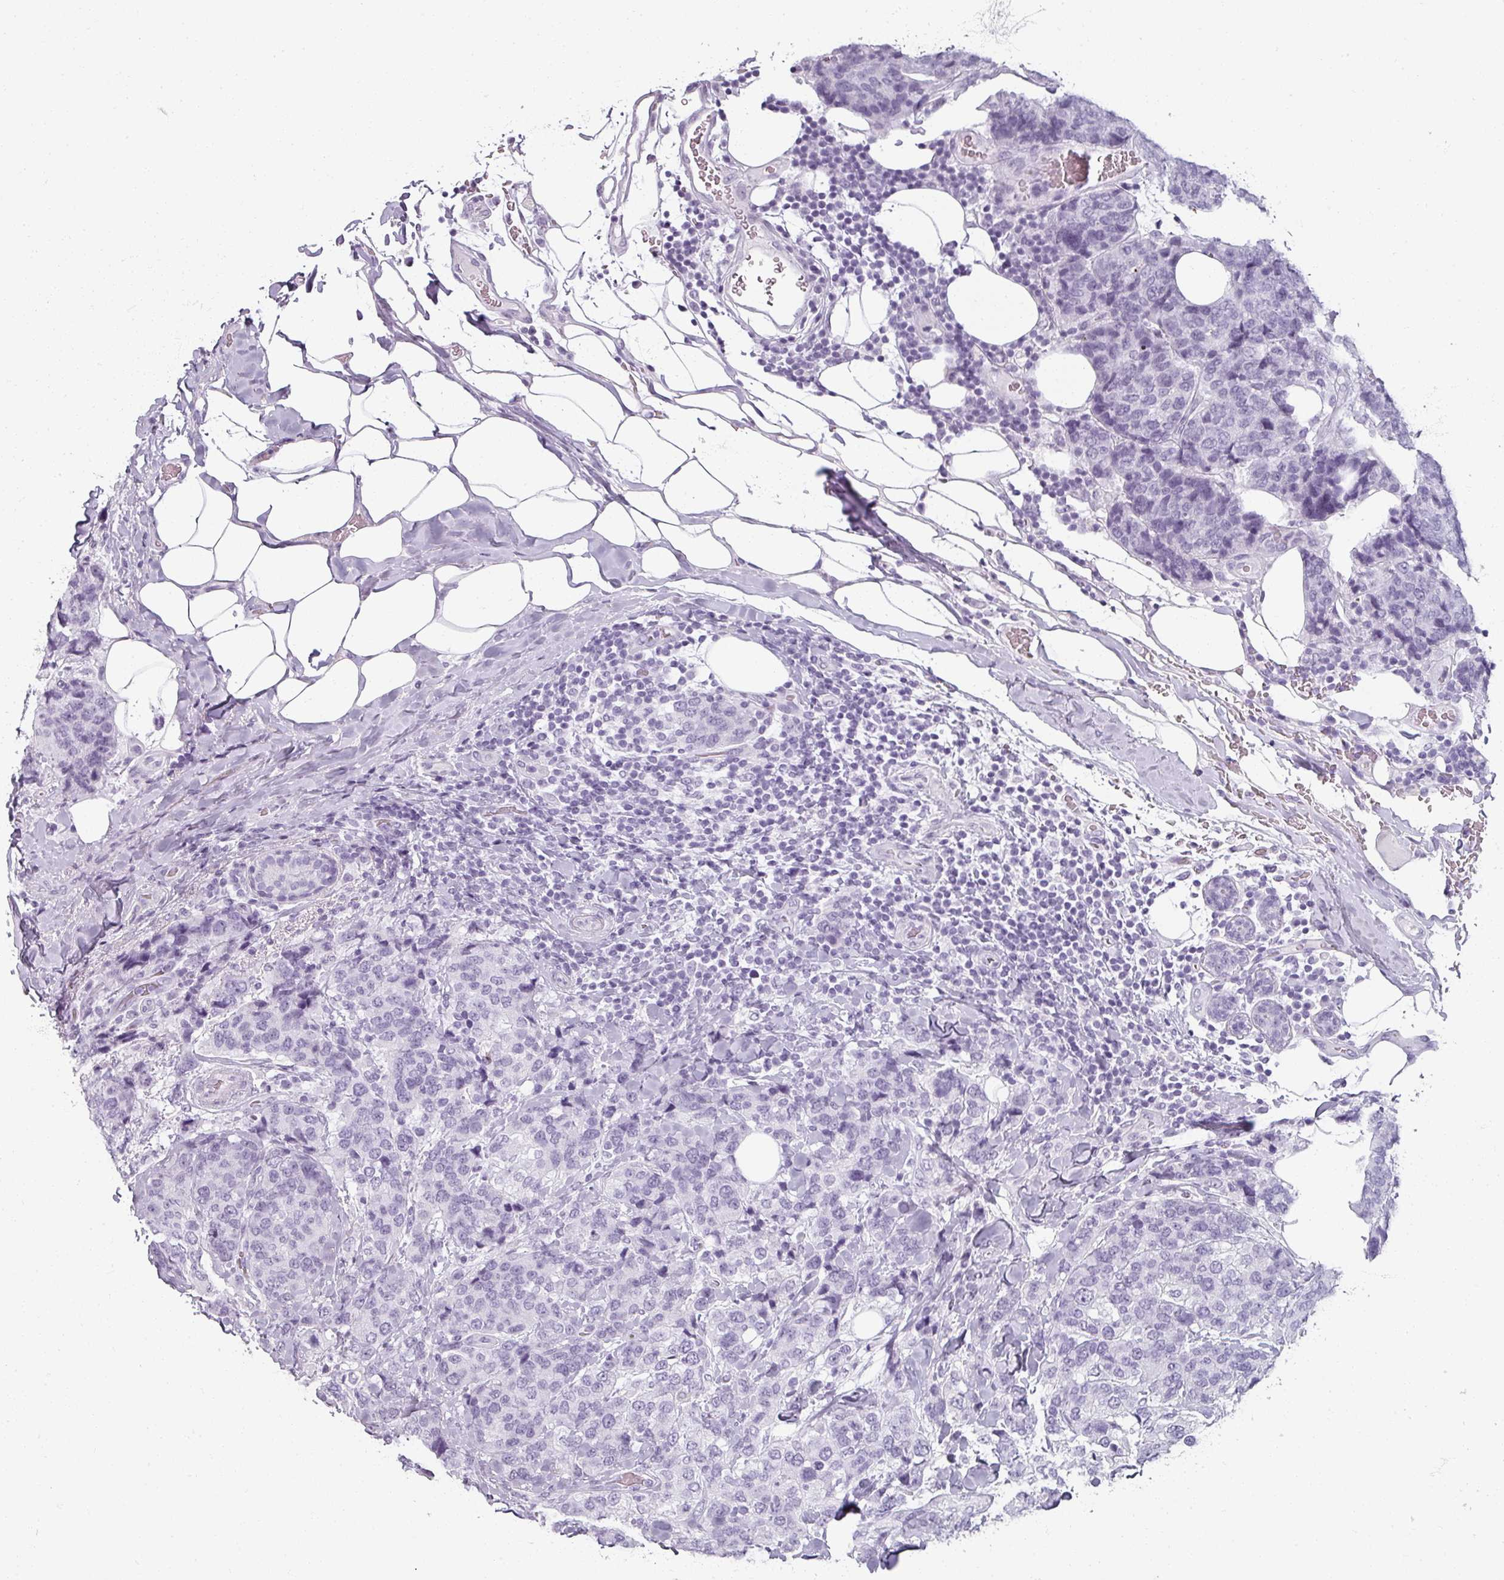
{"staining": {"intensity": "negative", "quantity": "none", "location": "none"}, "tissue": "breast cancer", "cell_type": "Tumor cells", "image_type": "cancer", "snomed": [{"axis": "morphology", "description": "Lobular carcinoma"}, {"axis": "topography", "description": "Breast"}], "caption": "This is an IHC image of lobular carcinoma (breast). There is no staining in tumor cells.", "gene": "REG3G", "patient": {"sex": "female", "age": 59}}